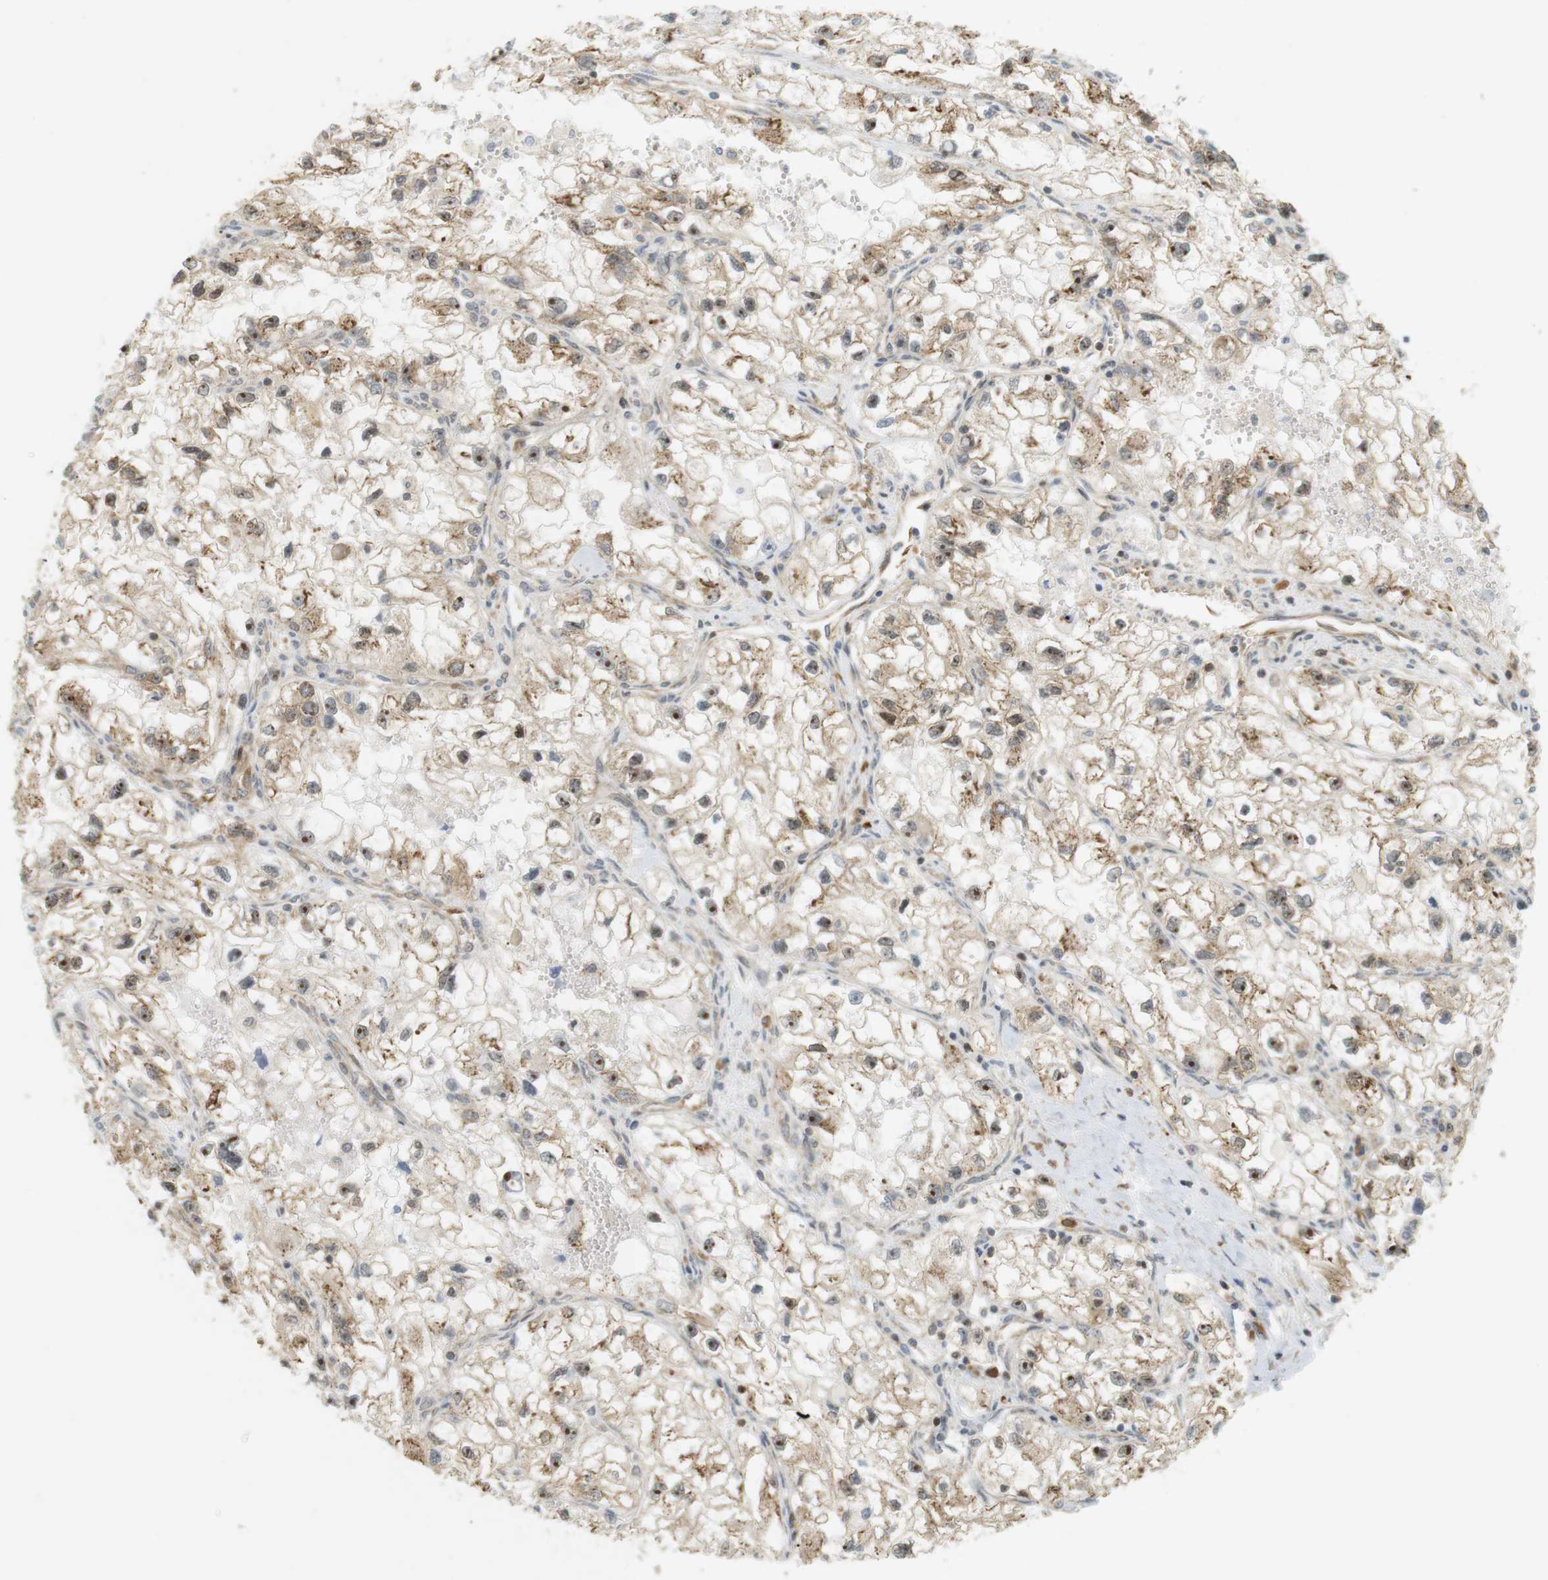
{"staining": {"intensity": "moderate", "quantity": ">75%", "location": "cytoplasmic/membranous,nuclear"}, "tissue": "renal cancer", "cell_type": "Tumor cells", "image_type": "cancer", "snomed": [{"axis": "morphology", "description": "Adenocarcinoma, NOS"}, {"axis": "topography", "description": "Kidney"}], "caption": "An image of renal cancer (adenocarcinoma) stained for a protein exhibits moderate cytoplasmic/membranous and nuclear brown staining in tumor cells.", "gene": "PA2G4", "patient": {"sex": "female", "age": 70}}